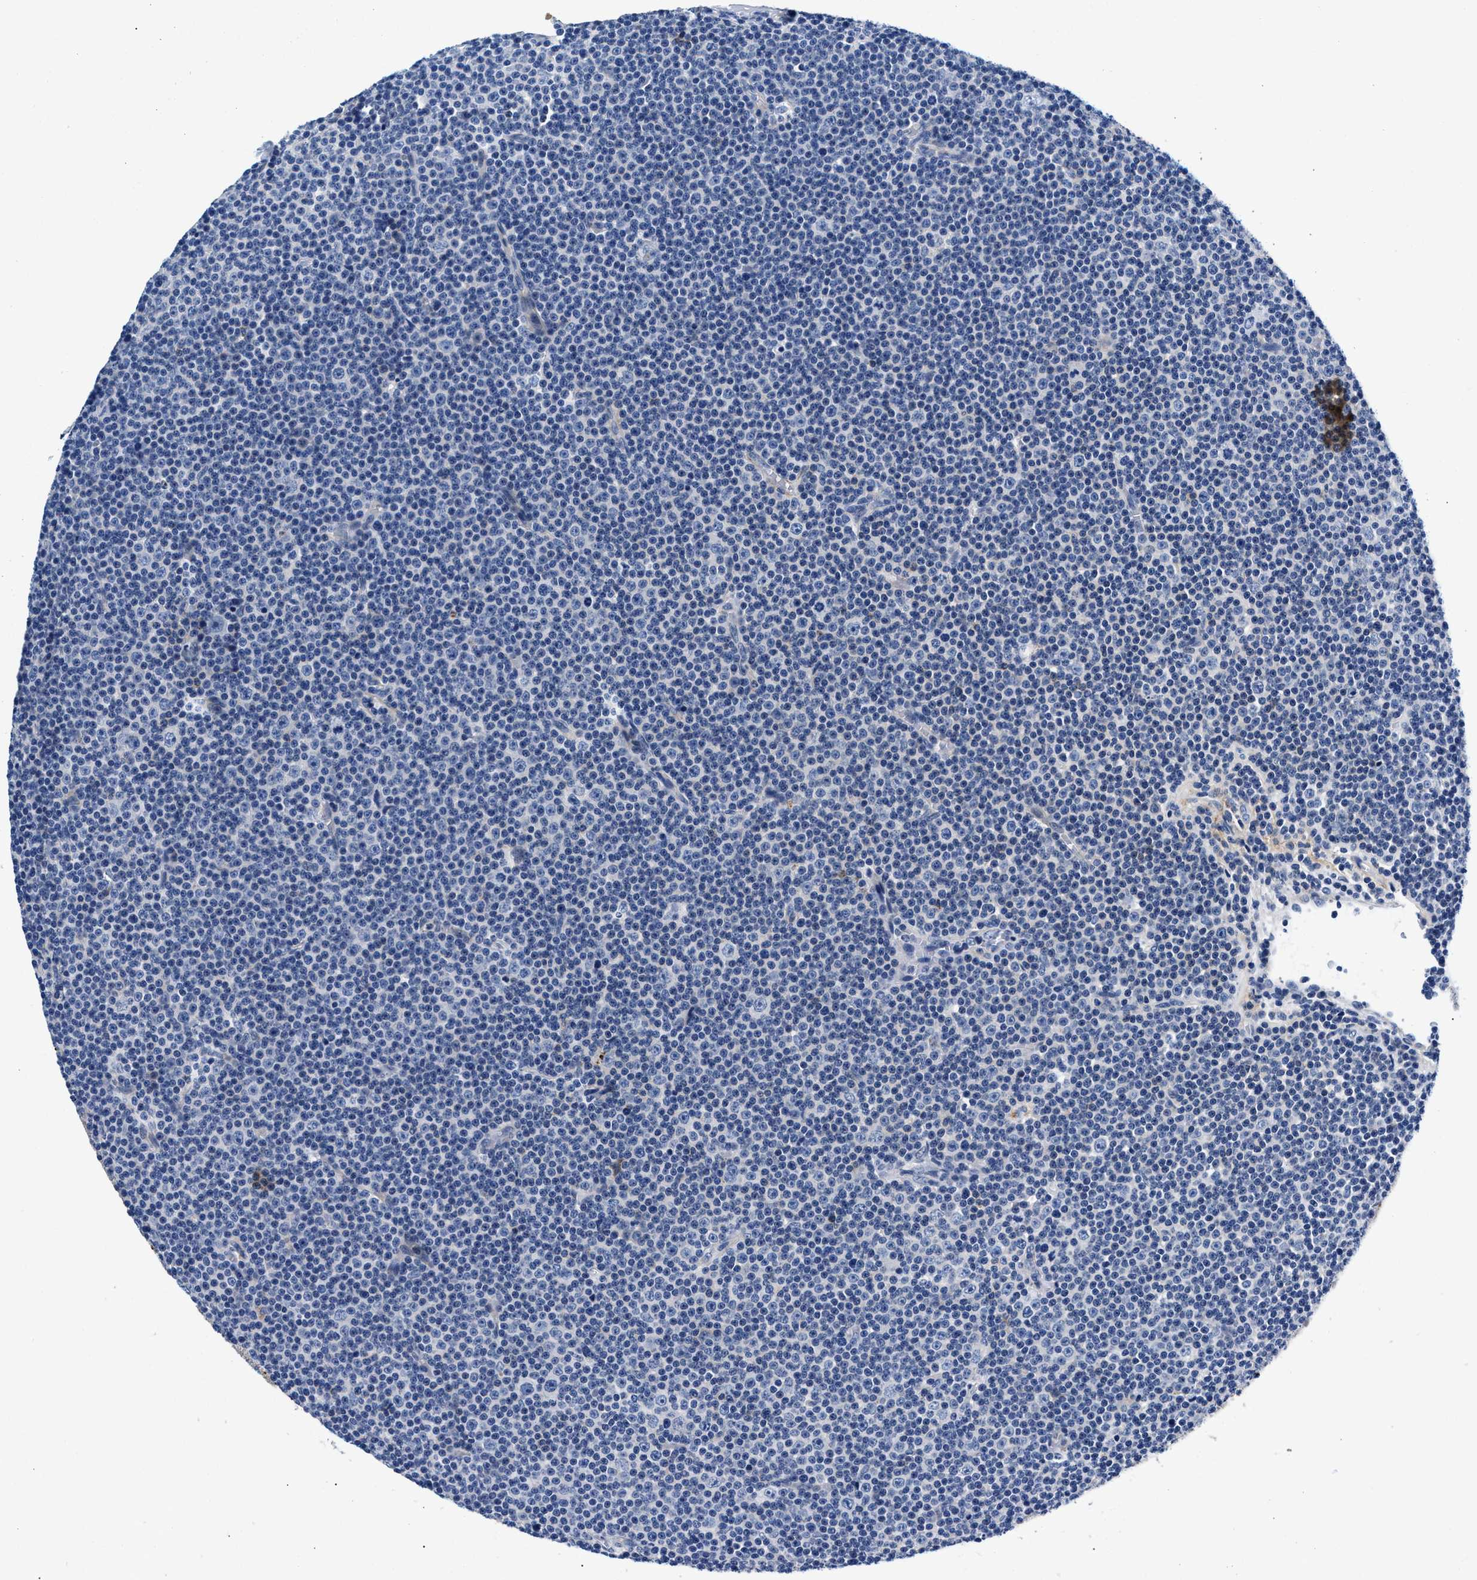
{"staining": {"intensity": "negative", "quantity": "none", "location": "none"}, "tissue": "lymphoma", "cell_type": "Tumor cells", "image_type": "cancer", "snomed": [{"axis": "morphology", "description": "Malignant lymphoma, non-Hodgkin's type, Low grade"}, {"axis": "topography", "description": "Lymph node"}], "caption": "An immunohistochemistry micrograph of malignant lymphoma, non-Hodgkin's type (low-grade) is shown. There is no staining in tumor cells of malignant lymphoma, non-Hodgkin's type (low-grade).", "gene": "P2RY4", "patient": {"sex": "female", "age": 67}}